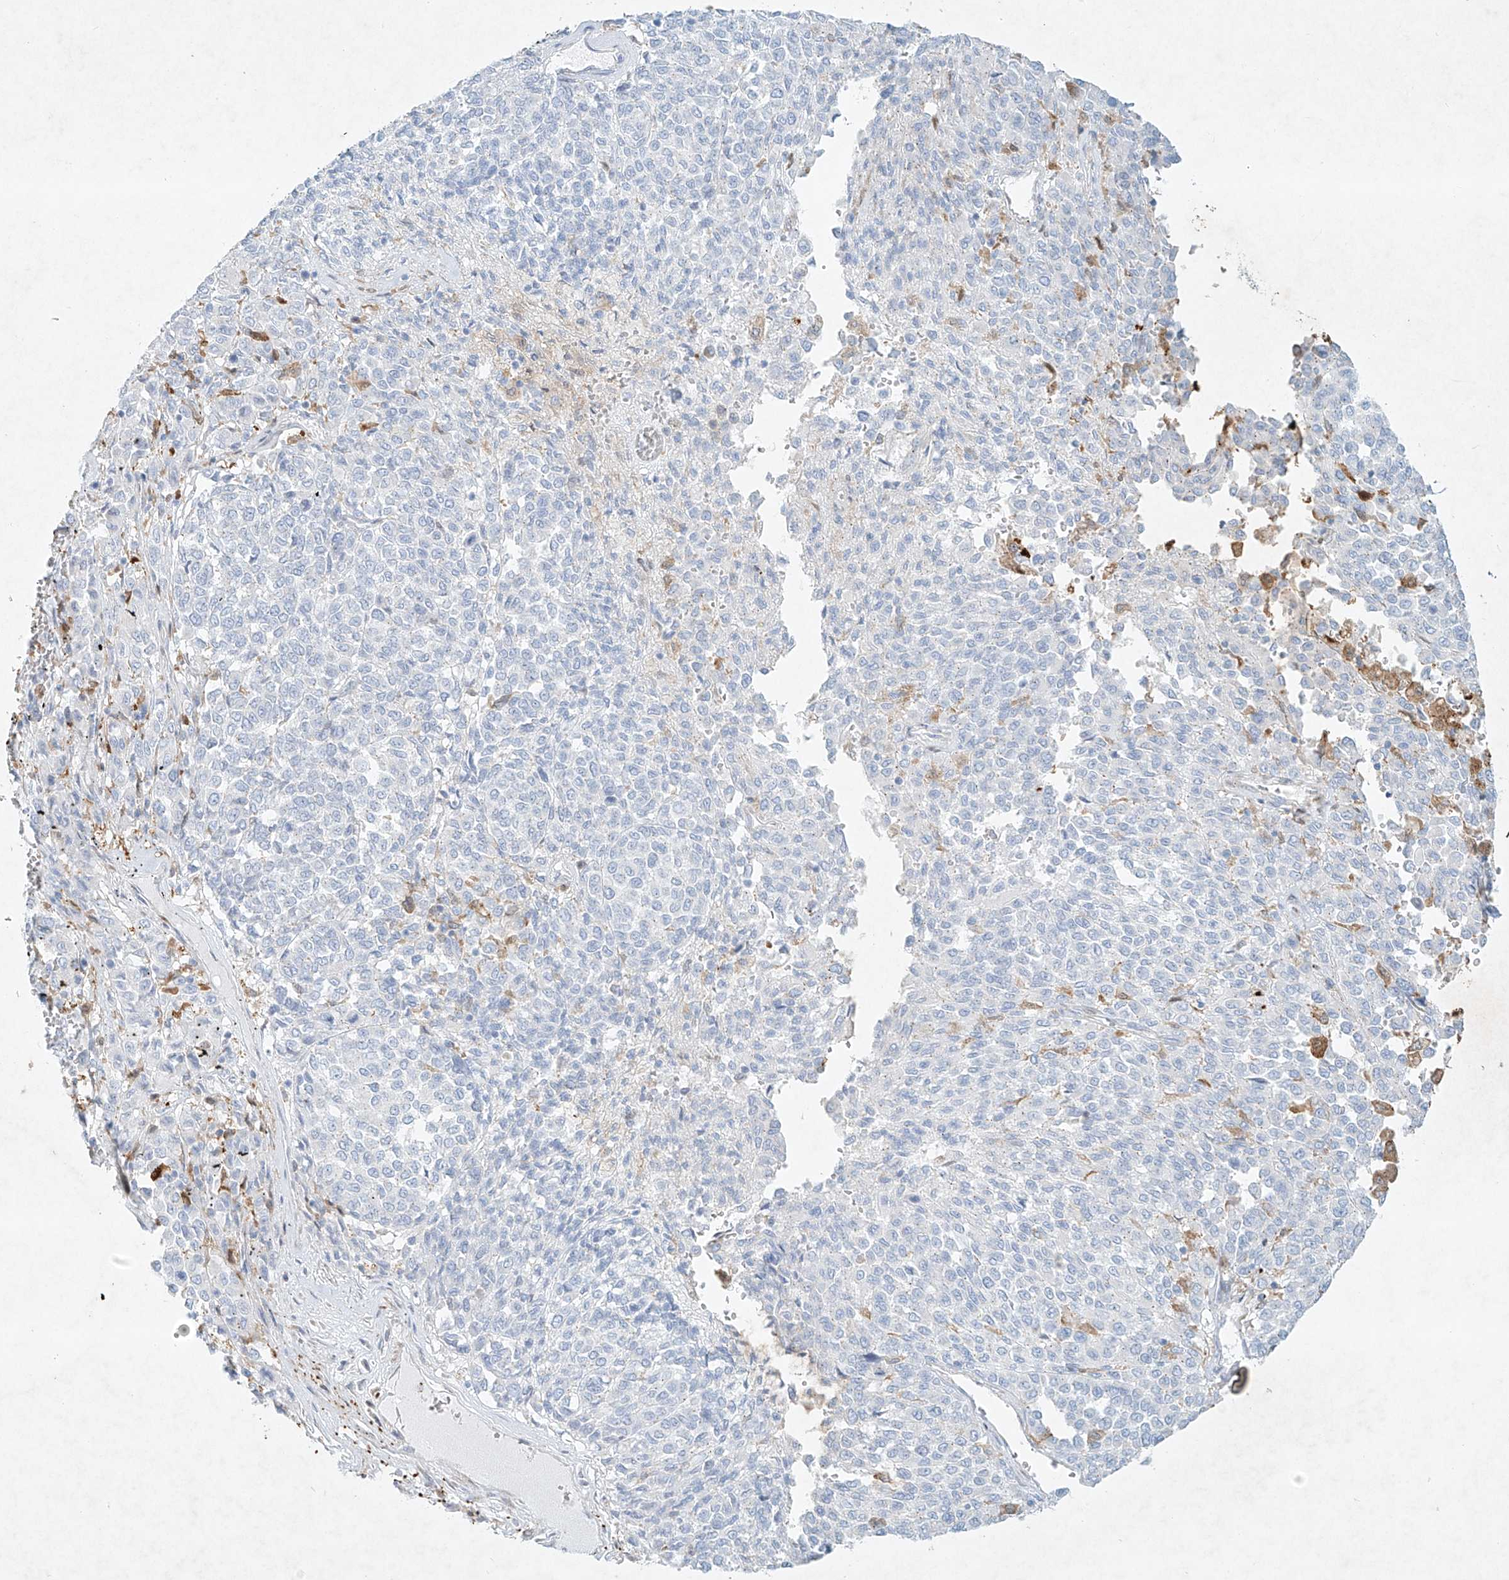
{"staining": {"intensity": "negative", "quantity": "none", "location": "none"}, "tissue": "melanoma", "cell_type": "Tumor cells", "image_type": "cancer", "snomed": [{"axis": "morphology", "description": "Malignant melanoma, Metastatic site"}, {"axis": "topography", "description": "Pancreas"}], "caption": "Tumor cells are negative for brown protein staining in malignant melanoma (metastatic site). (IHC, brightfield microscopy, high magnification).", "gene": "PLEK", "patient": {"sex": "female", "age": 30}}